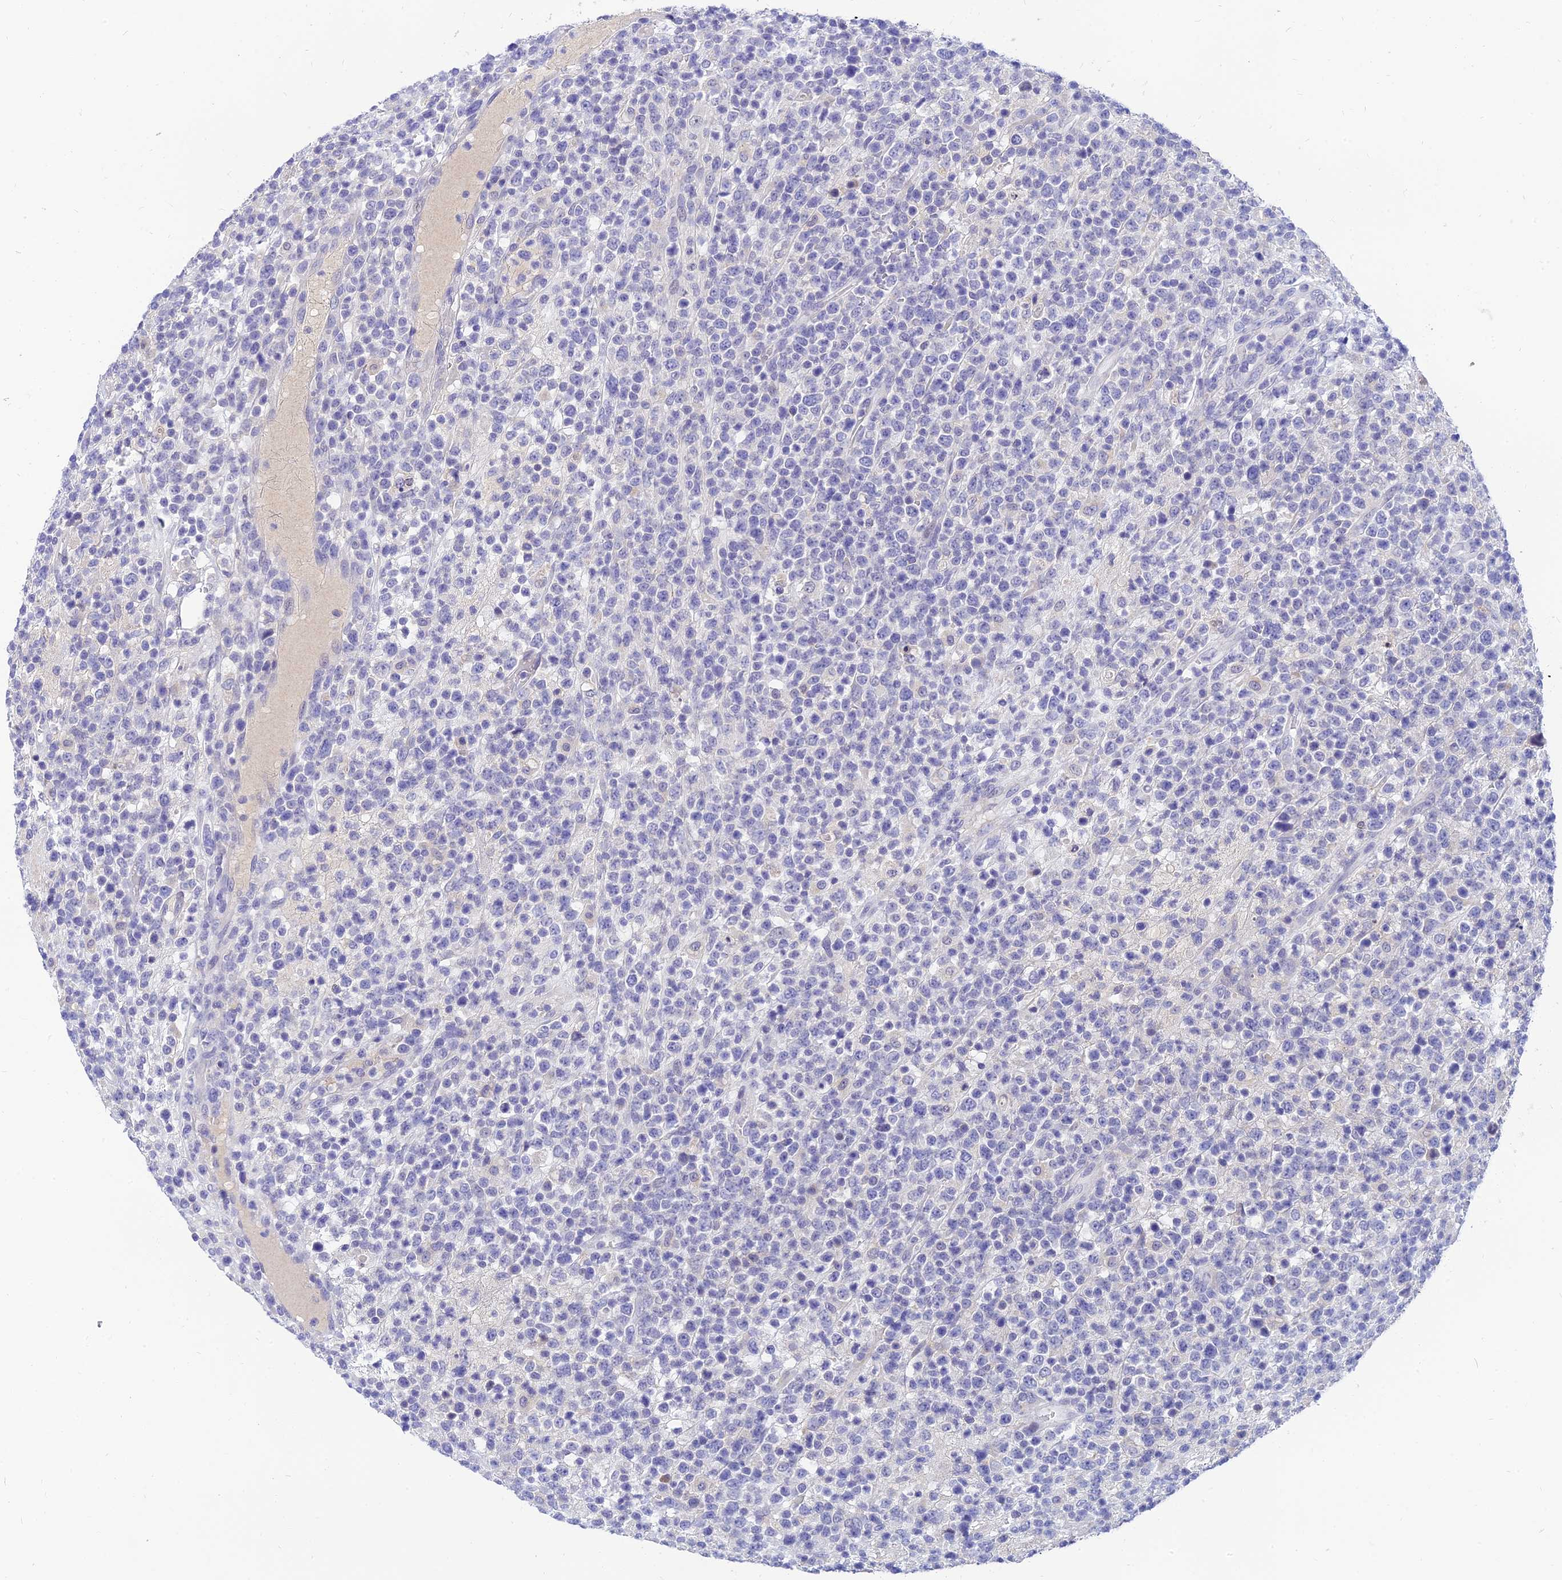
{"staining": {"intensity": "negative", "quantity": "none", "location": "none"}, "tissue": "lymphoma", "cell_type": "Tumor cells", "image_type": "cancer", "snomed": [{"axis": "morphology", "description": "Malignant lymphoma, non-Hodgkin's type, High grade"}, {"axis": "topography", "description": "Colon"}], "caption": "This is an IHC photomicrograph of human malignant lymphoma, non-Hodgkin's type (high-grade). There is no staining in tumor cells.", "gene": "TMEM161B", "patient": {"sex": "female", "age": 53}}